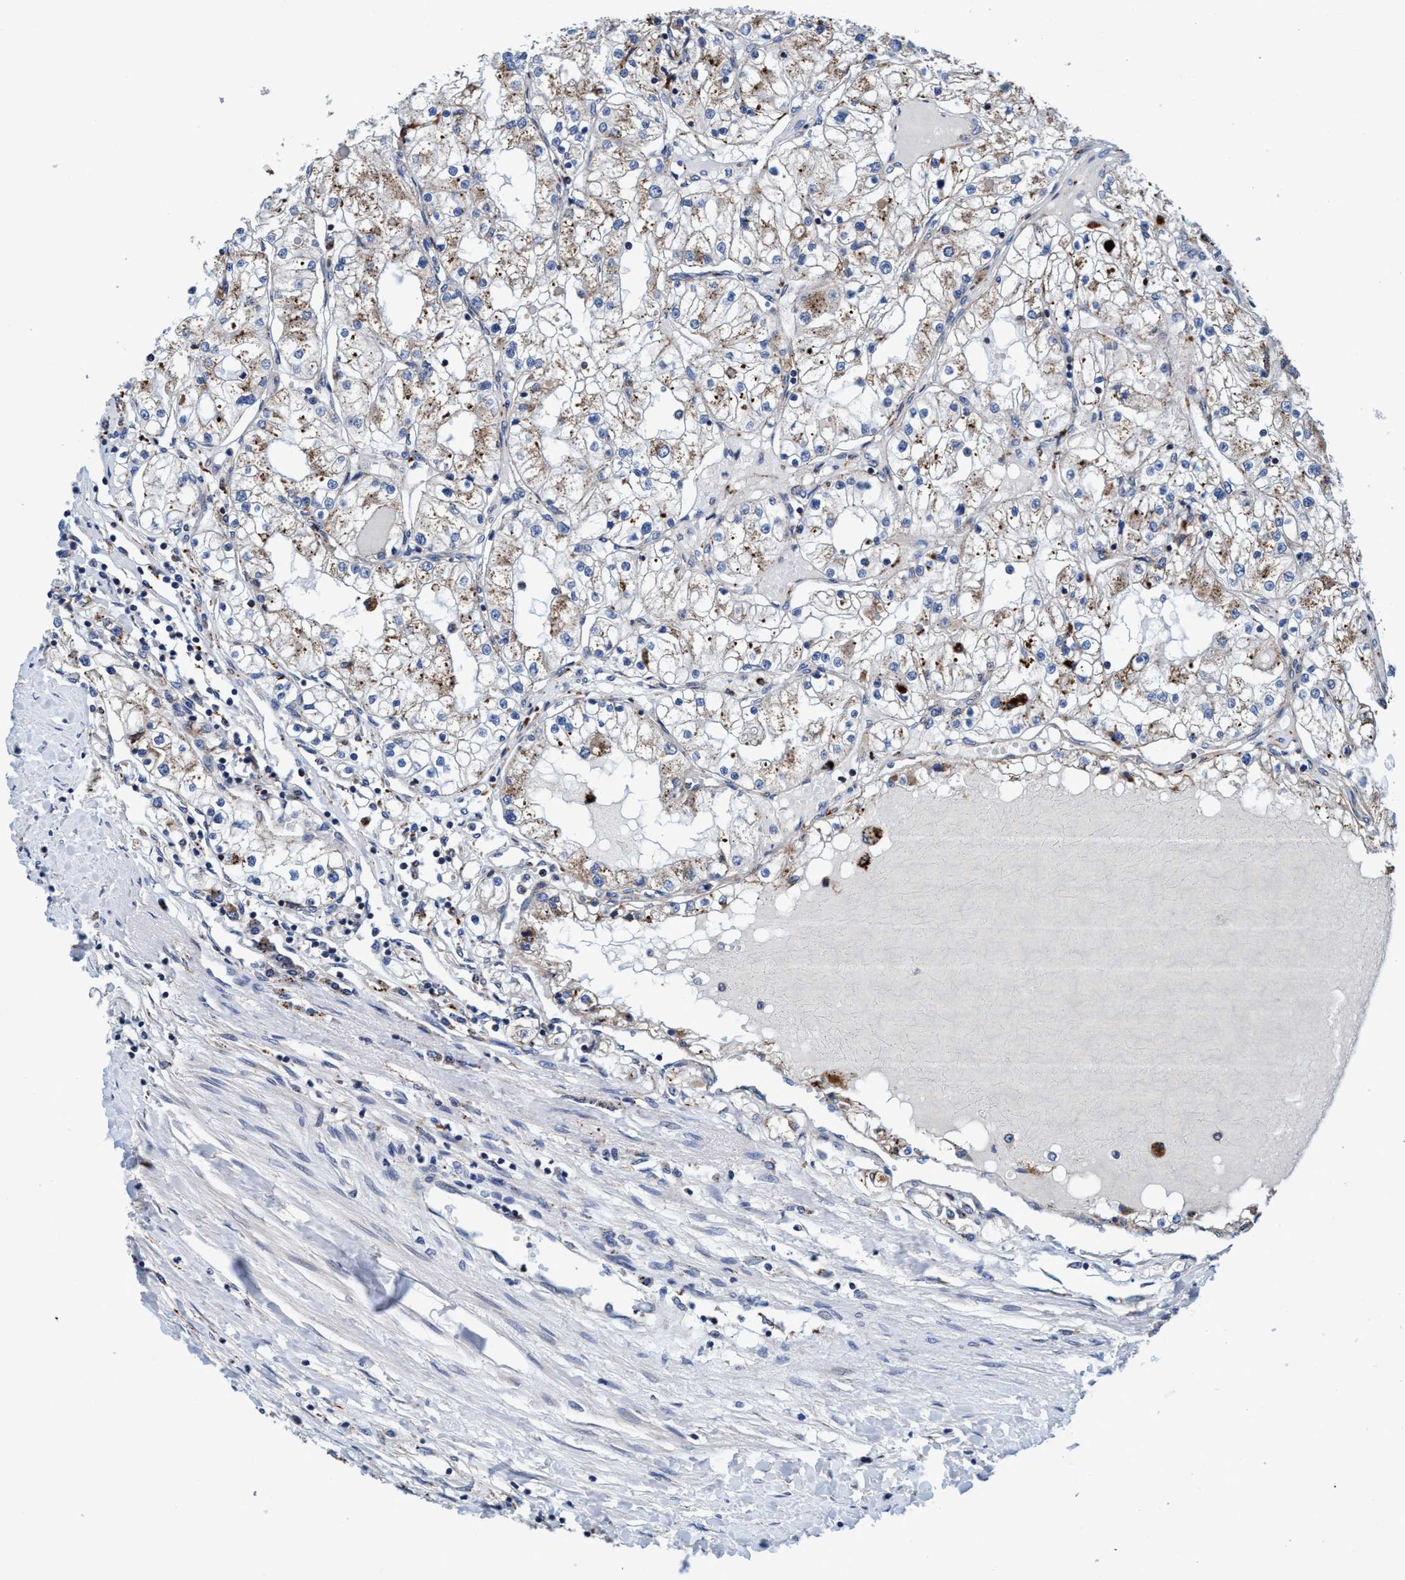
{"staining": {"intensity": "weak", "quantity": "25%-75%", "location": "cytoplasmic/membranous"}, "tissue": "renal cancer", "cell_type": "Tumor cells", "image_type": "cancer", "snomed": [{"axis": "morphology", "description": "Adenocarcinoma, NOS"}, {"axis": "topography", "description": "Kidney"}], "caption": "DAB (3,3'-diaminobenzidine) immunohistochemical staining of renal cancer displays weak cytoplasmic/membranous protein staining in approximately 25%-75% of tumor cells.", "gene": "ENDOG", "patient": {"sex": "male", "age": 68}}